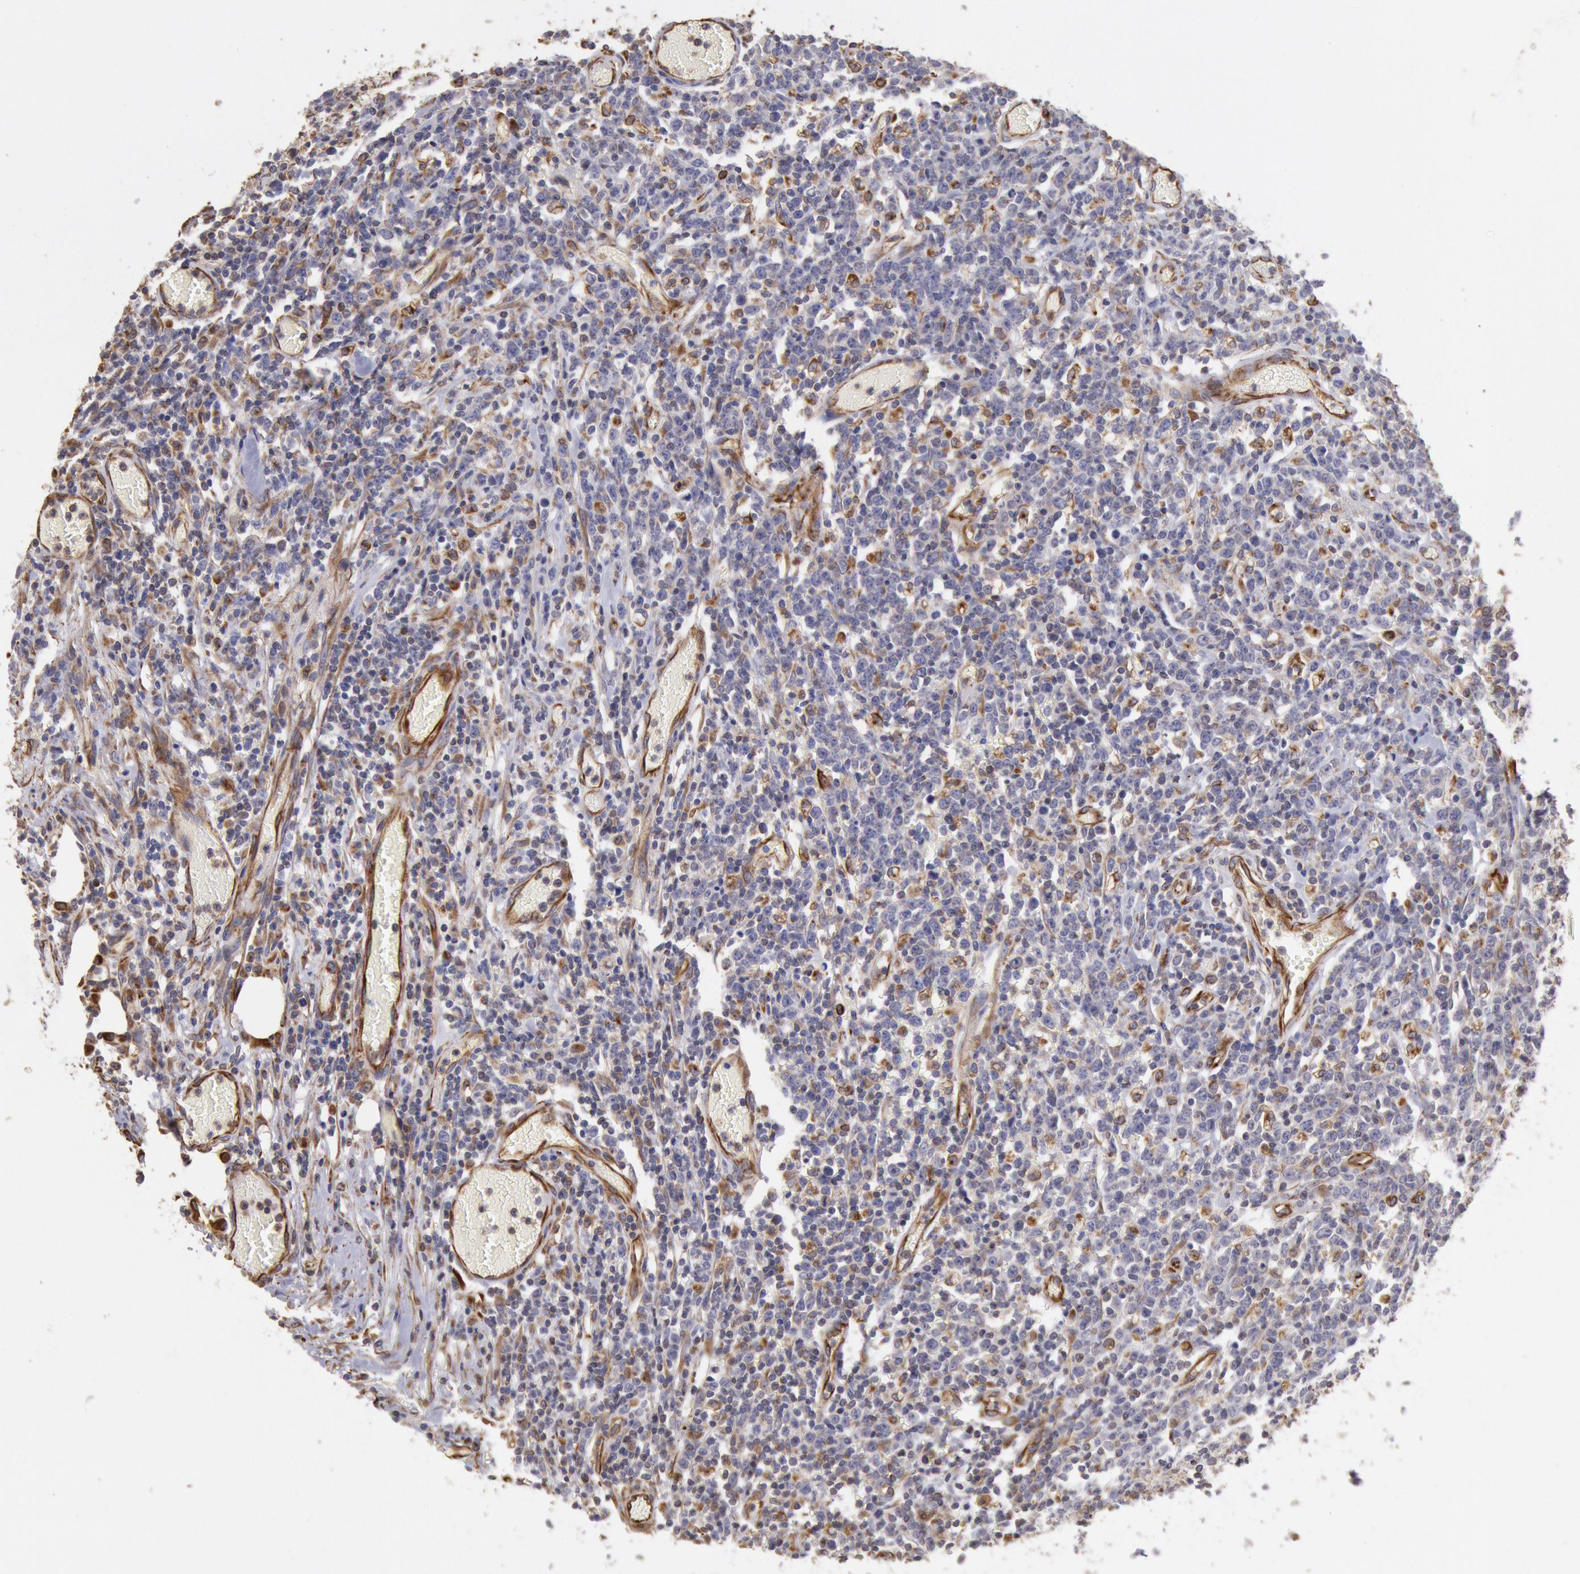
{"staining": {"intensity": "moderate", "quantity": "<25%", "location": "cytoplasmic/membranous"}, "tissue": "lymphoma", "cell_type": "Tumor cells", "image_type": "cancer", "snomed": [{"axis": "morphology", "description": "Malignant lymphoma, non-Hodgkin's type, High grade"}, {"axis": "topography", "description": "Colon"}], "caption": "This micrograph reveals high-grade malignant lymphoma, non-Hodgkin's type stained with IHC to label a protein in brown. The cytoplasmic/membranous of tumor cells show moderate positivity for the protein. Nuclei are counter-stained blue.", "gene": "RNF139", "patient": {"sex": "male", "age": 82}}